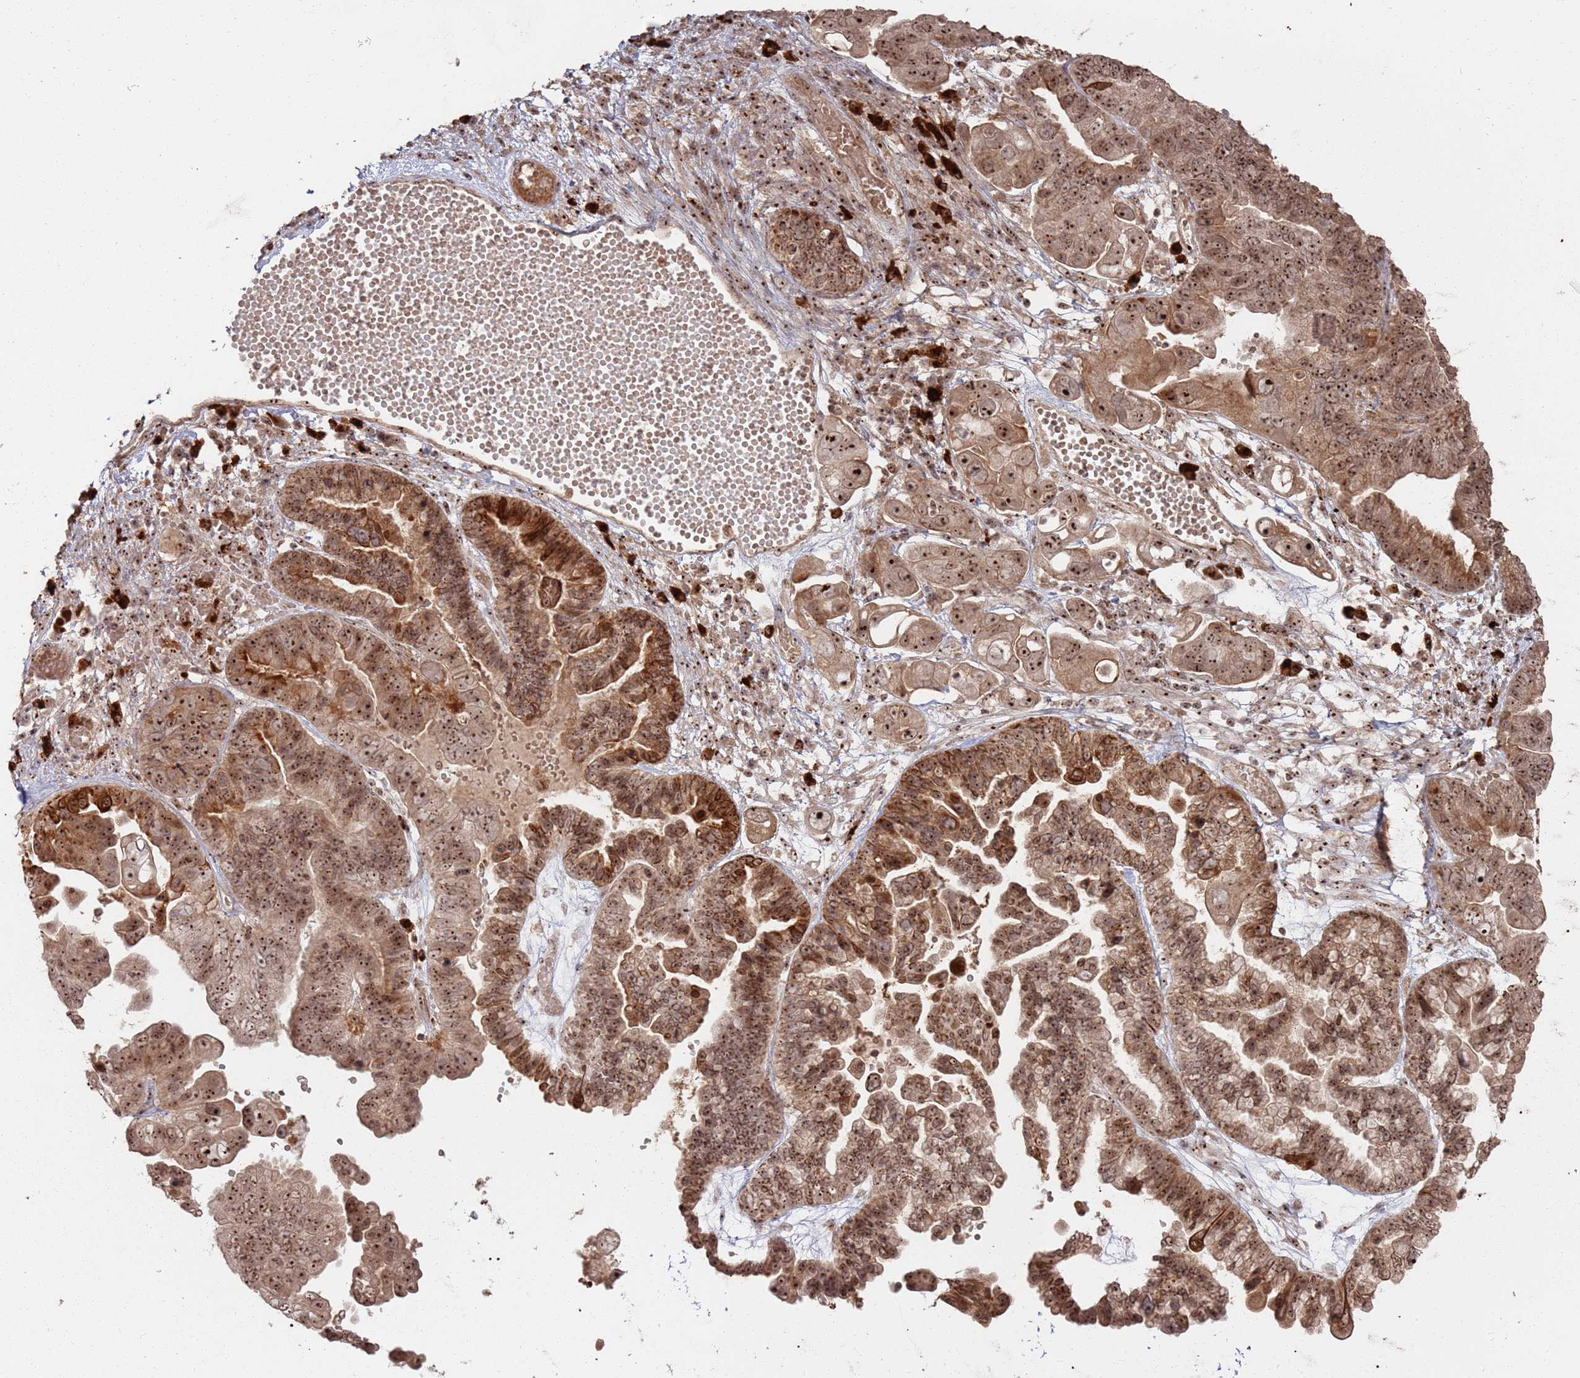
{"staining": {"intensity": "strong", "quantity": ">75%", "location": "cytoplasmic/membranous,nuclear"}, "tissue": "ovarian cancer", "cell_type": "Tumor cells", "image_type": "cancer", "snomed": [{"axis": "morphology", "description": "Cystadenocarcinoma, serous, NOS"}, {"axis": "topography", "description": "Ovary"}], "caption": "Brown immunohistochemical staining in human ovarian serous cystadenocarcinoma exhibits strong cytoplasmic/membranous and nuclear staining in about >75% of tumor cells. The protein is stained brown, and the nuclei are stained in blue (DAB IHC with brightfield microscopy, high magnification).", "gene": "UTP11", "patient": {"sex": "female", "age": 56}}